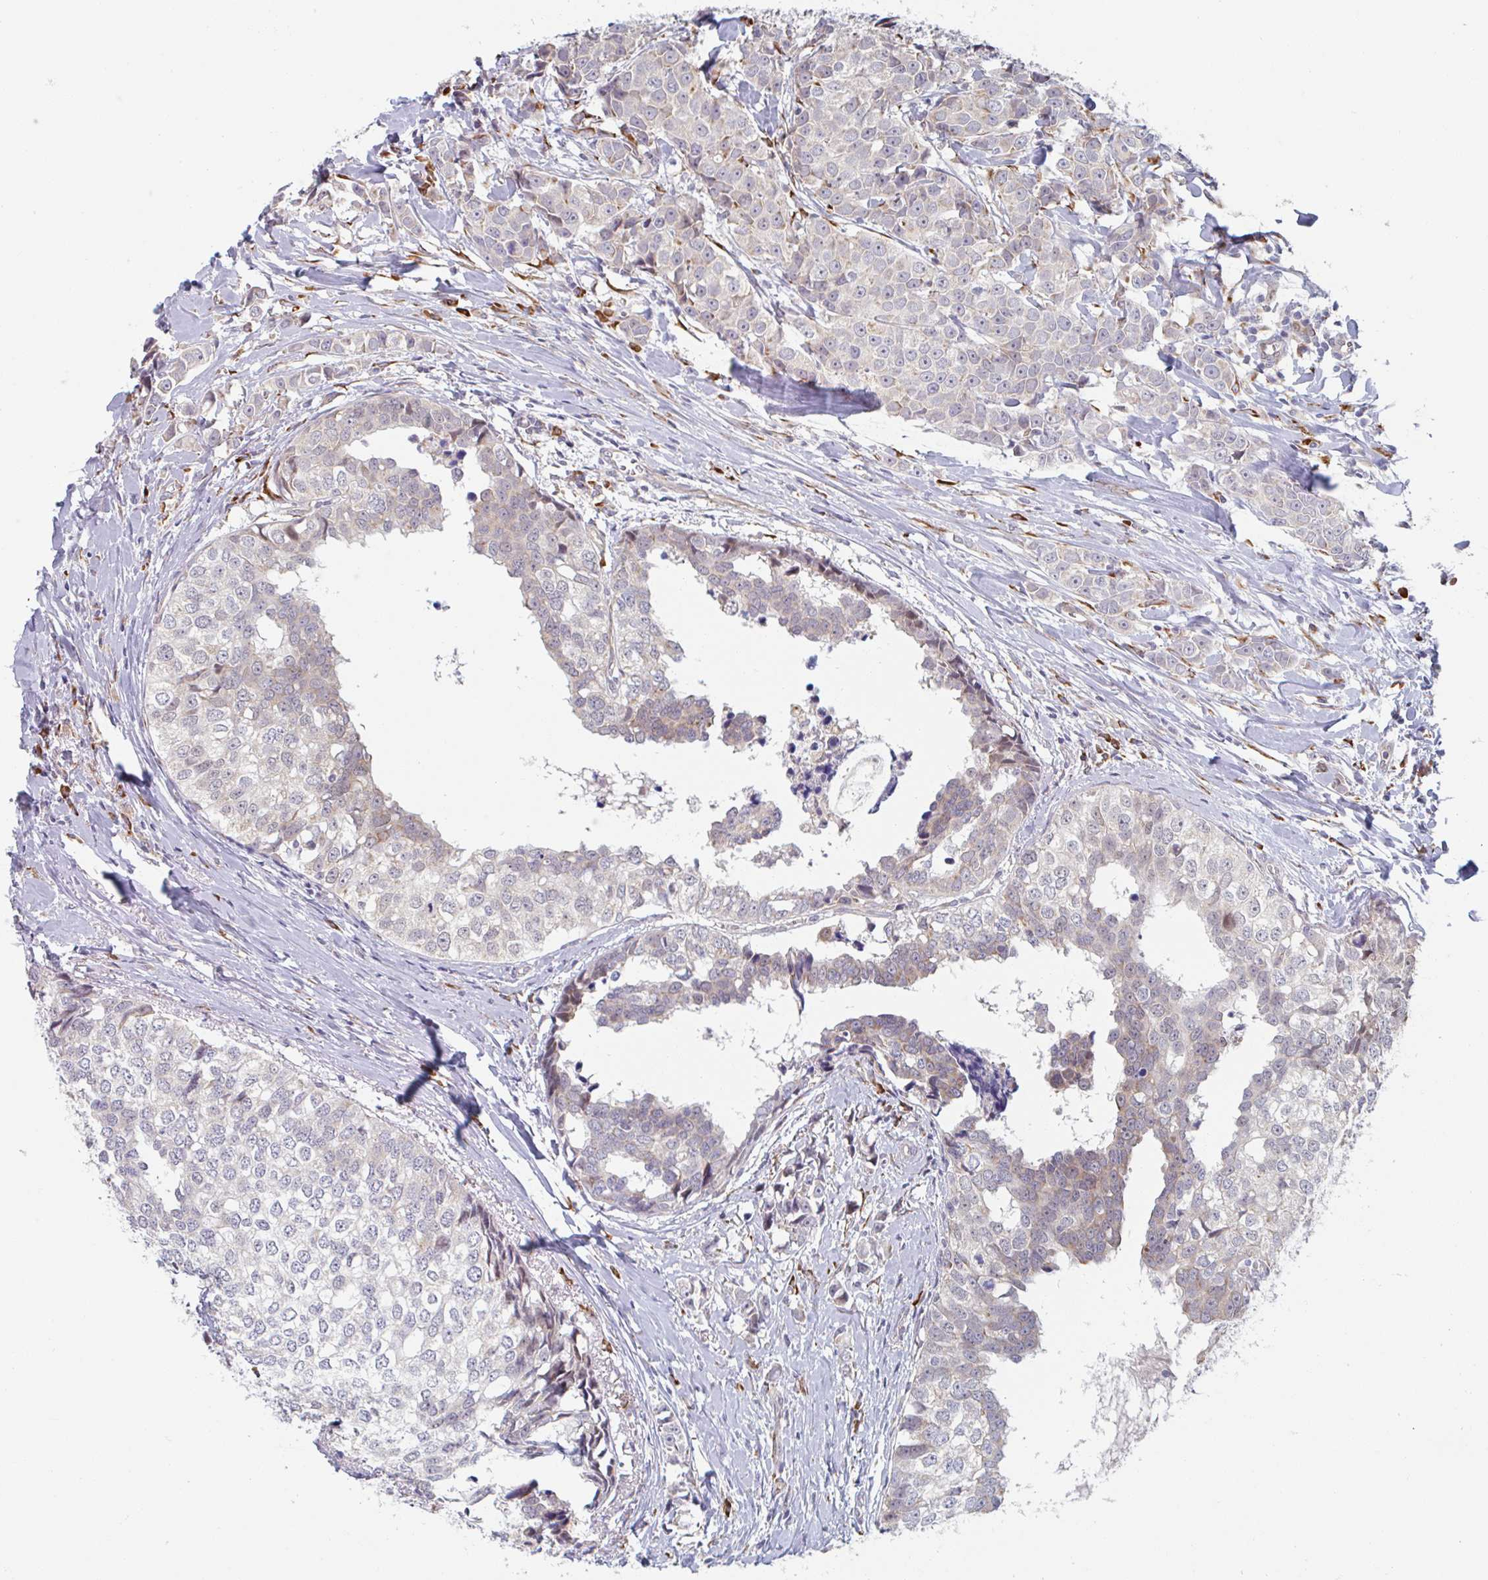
{"staining": {"intensity": "negative", "quantity": "none", "location": "none"}, "tissue": "breast cancer", "cell_type": "Tumor cells", "image_type": "cancer", "snomed": [{"axis": "morphology", "description": "Duct carcinoma"}, {"axis": "topography", "description": "Breast"}], "caption": "Tumor cells are negative for brown protein staining in breast intraductal carcinoma.", "gene": "TRAPPC10", "patient": {"sex": "female", "age": 80}}